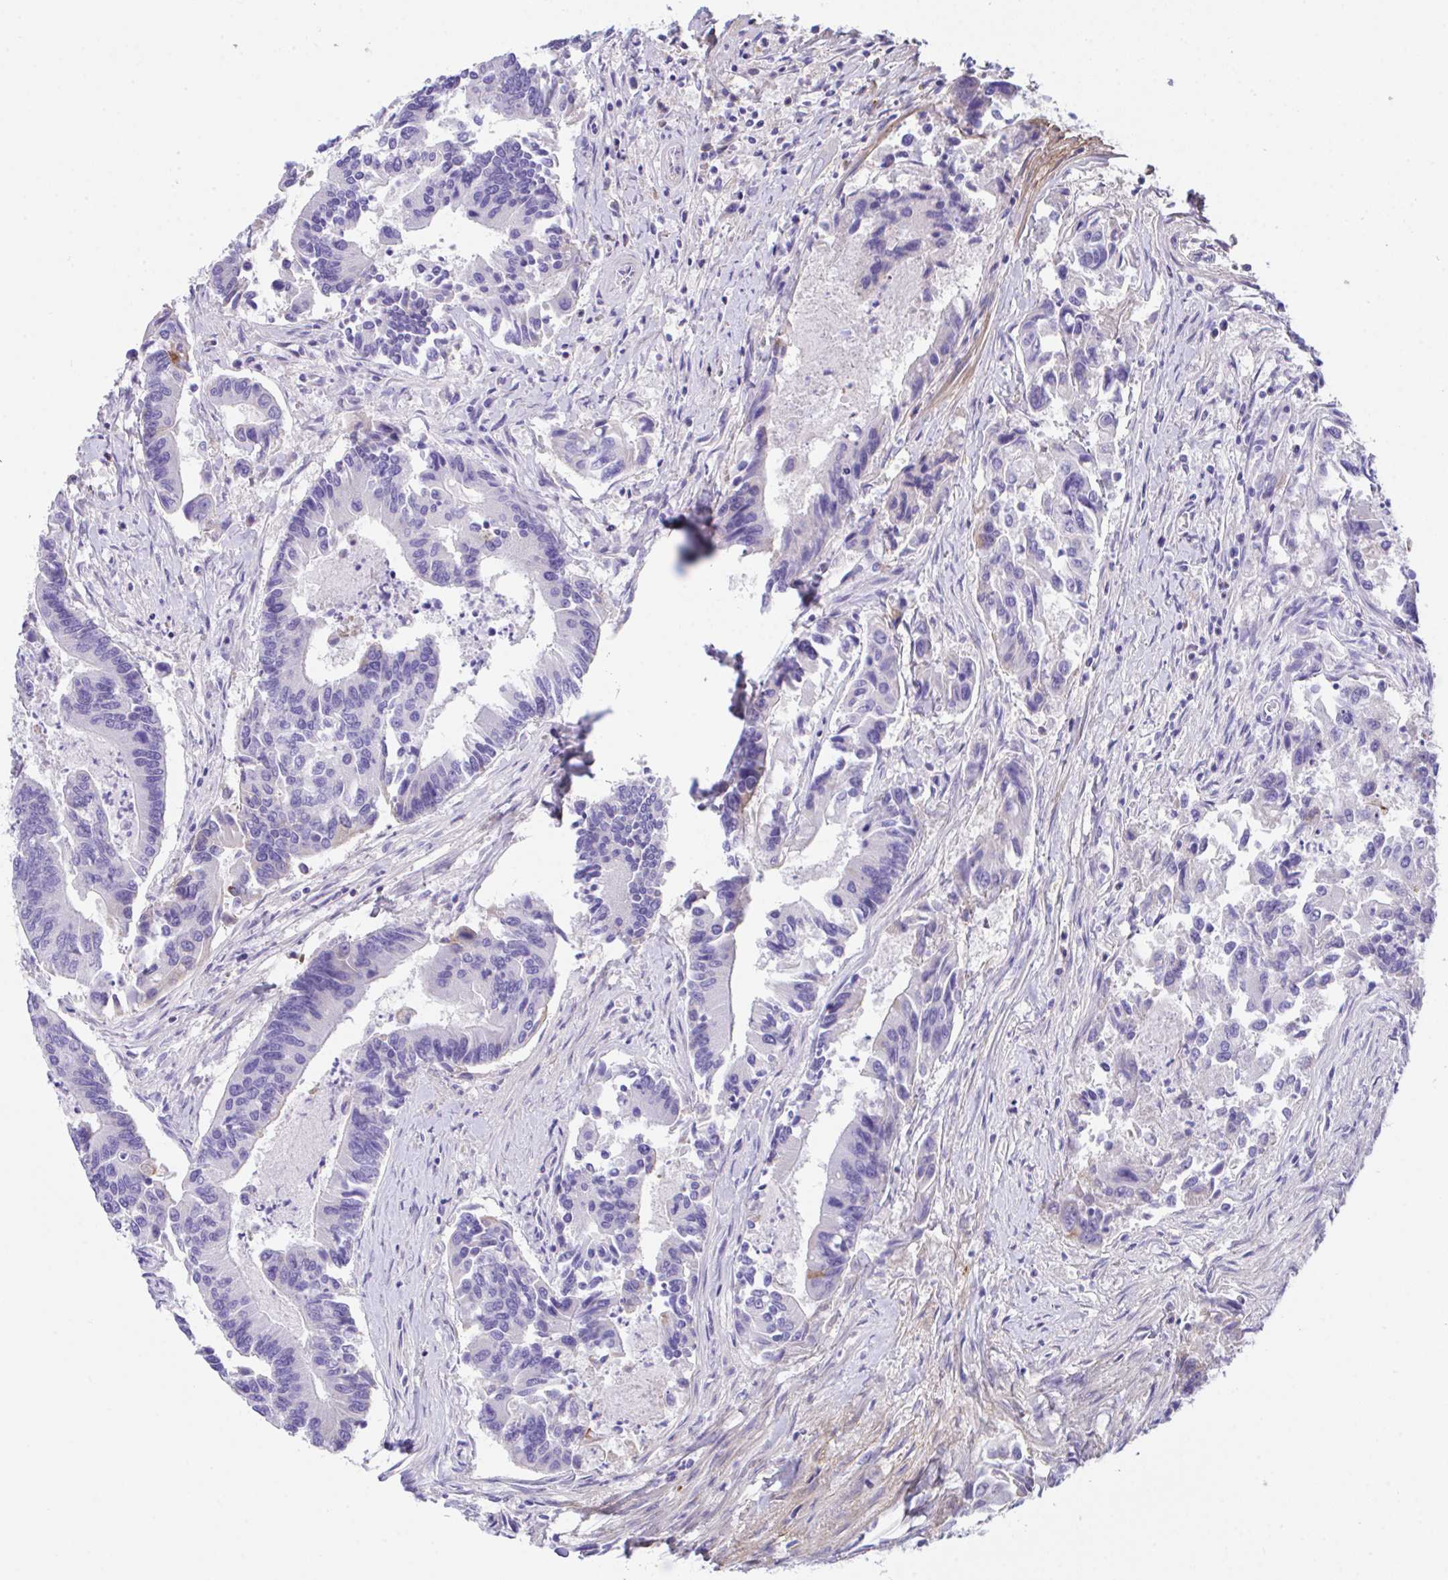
{"staining": {"intensity": "negative", "quantity": "none", "location": "none"}, "tissue": "colorectal cancer", "cell_type": "Tumor cells", "image_type": "cancer", "snomed": [{"axis": "morphology", "description": "Adenocarcinoma, NOS"}, {"axis": "topography", "description": "Colon"}], "caption": "Micrograph shows no significant protein expression in tumor cells of colorectal adenocarcinoma.", "gene": "SLC16A6", "patient": {"sex": "female", "age": 67}}